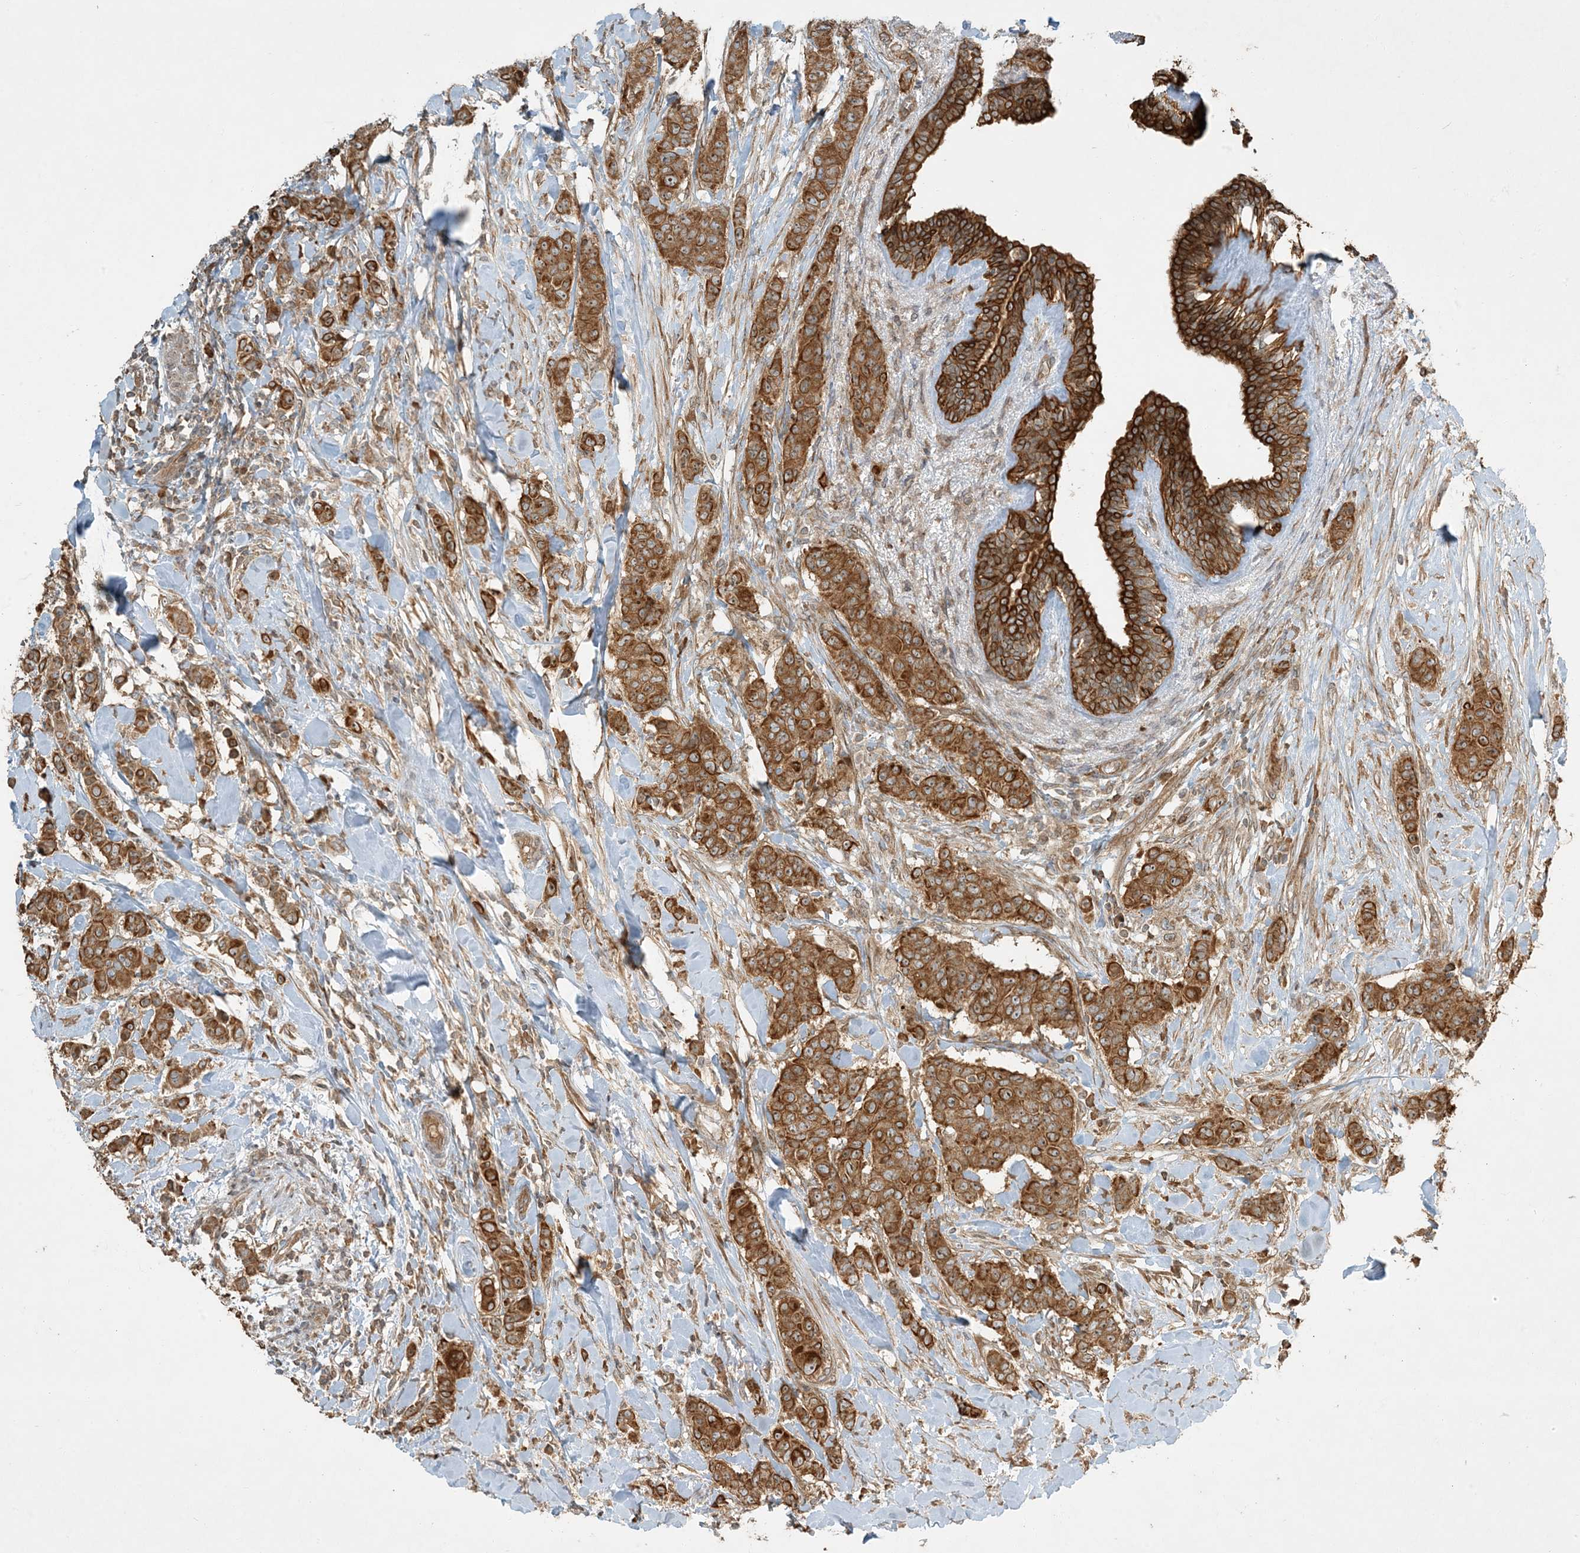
{"staining": {"intensity": "moderate", "quantity": ">75%", "location": "cytoplasmic/membranous,nuclear"}, "tissue": "breast cancer", "cell_type": "Tumor cells", "image_type": "cancer", "snomed": [{"axis": "morphology", "description": "Duct carcinoma"}, {"axis": "topography", "description": "Breast"}], "caption": "Brown immunohistochemical staining in human breast cancer (intraductal carcinoma) demonstrates moderate cytoplasmic/membranous and nuclear staining in approximately >75% of tumor cells.", "gene": "COMMD8", "patient": {"sex": "female", "age": 40}}